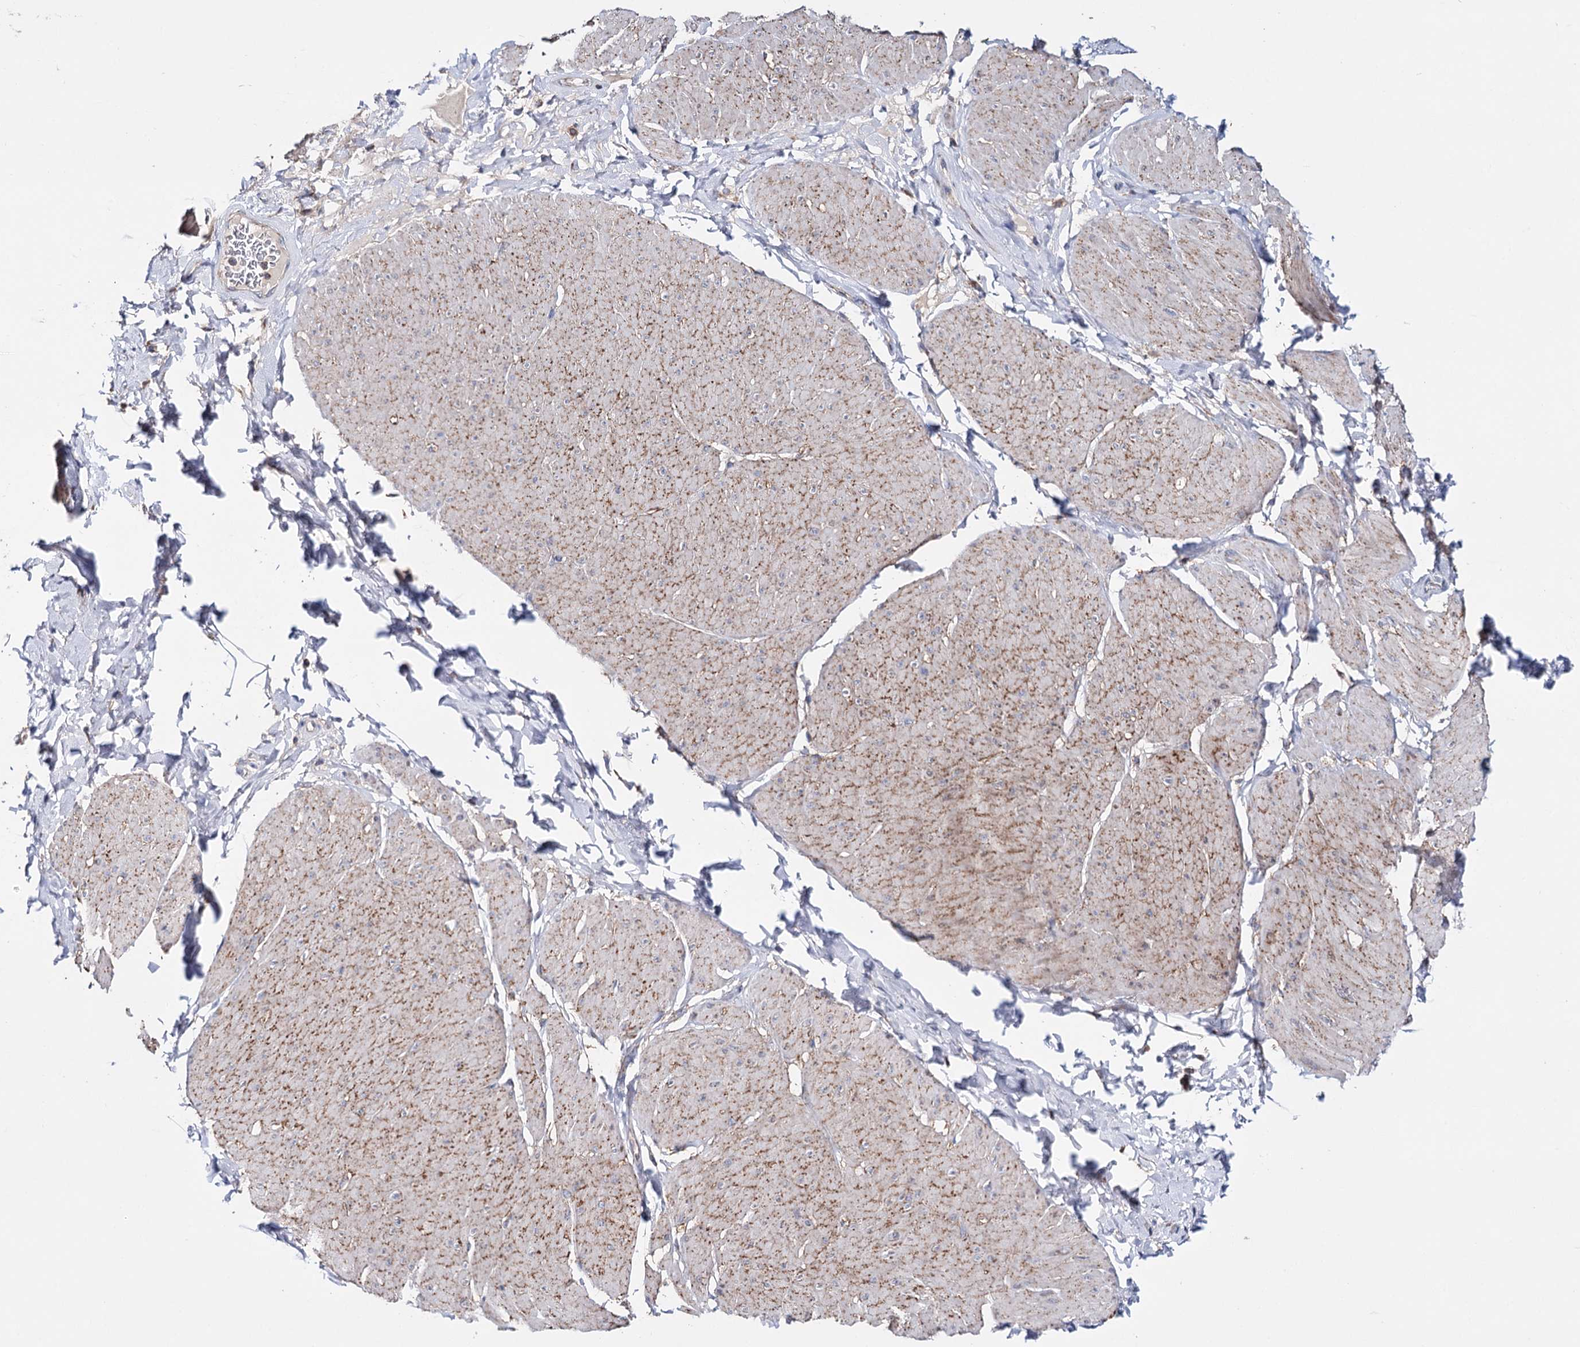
{"staining": {"intensity": "weak", "quantity": "25%-75%", "location": "cytoplasmic/membranous"}, "tissue": "smooth muscle", "cell_type": "Smooth muscle cells", "image_type": "normal", "snomed": [{"axis": "morphology", "description": "Urothelial carcinoma, High grade"}, {"axis": "topography", "description": "Urinary bladder"}], "caption": "Immunohistochemical staining of normal human smooth muscle reveals low levels of weak cytoplasmic/membranous expression in about 25%-75% of smooth muscle cells.", "gene": "CFAP46", "patient": {"sex": "male", "age": 46}}